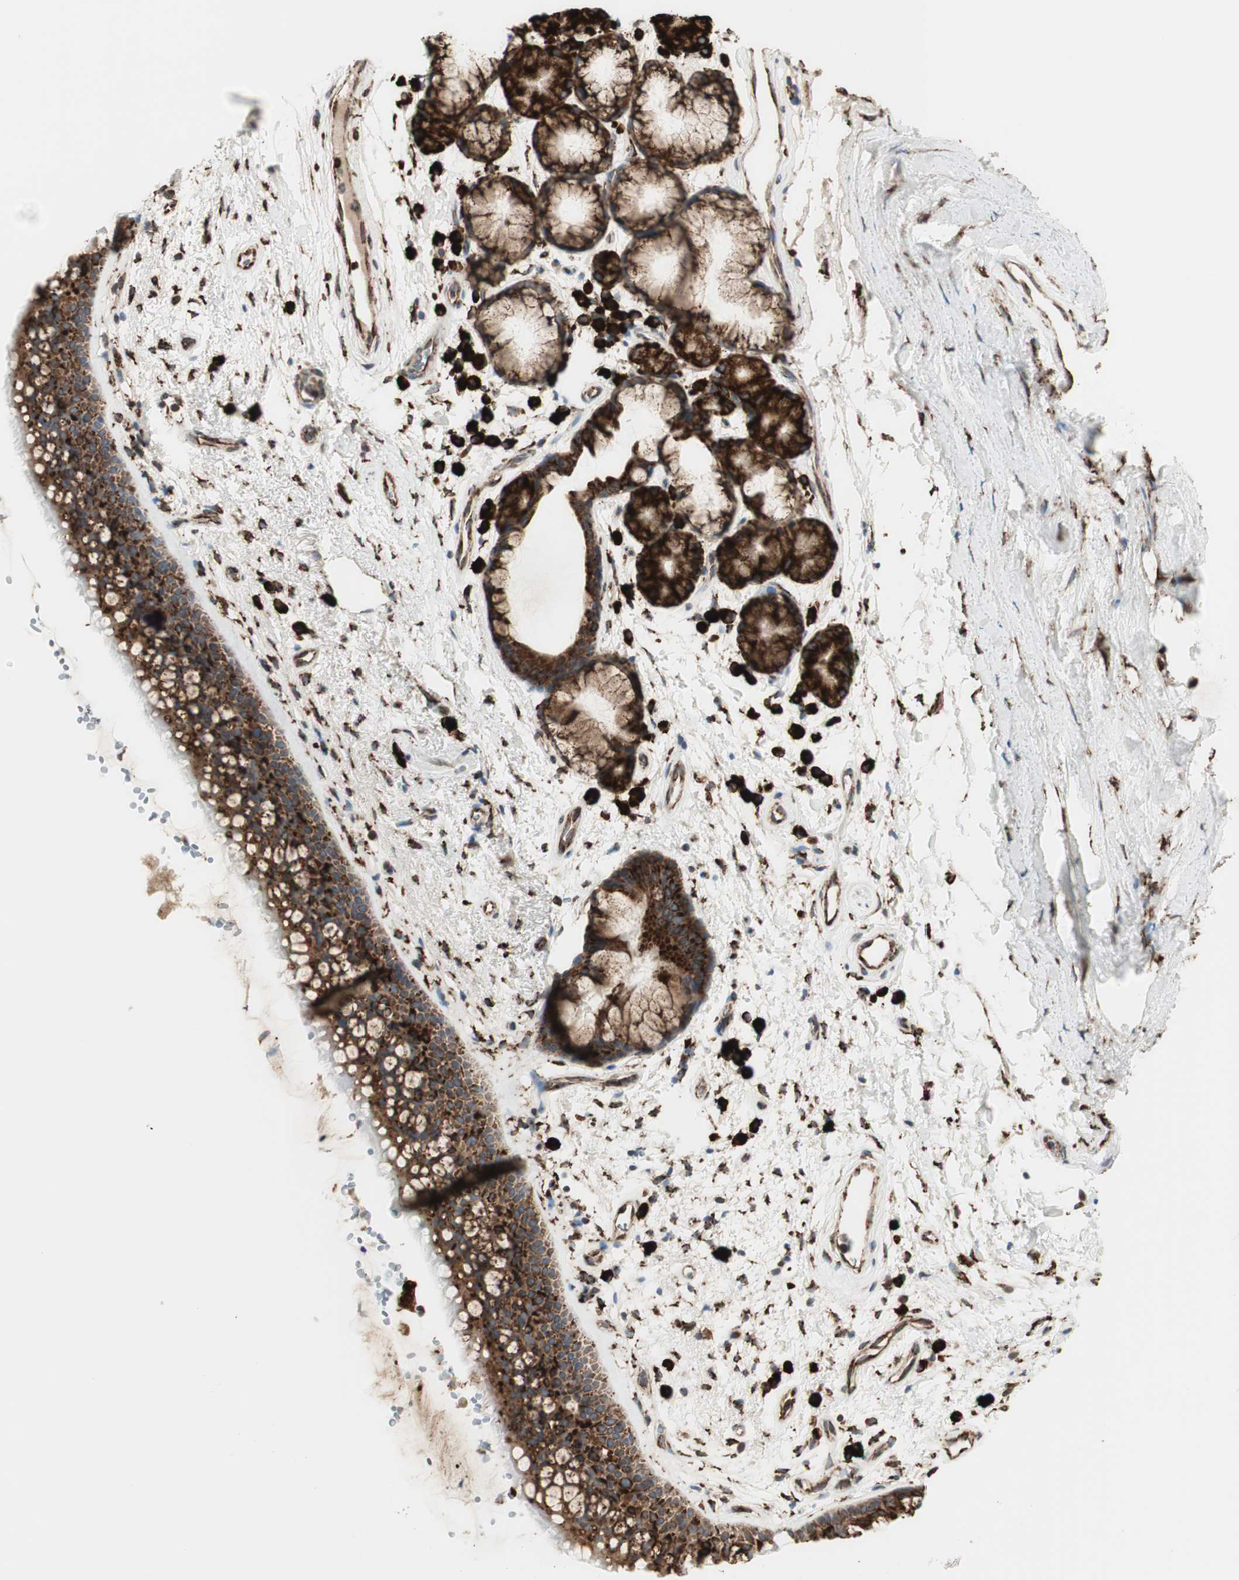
{"staining": {"intensity": "strong", "quantity": ">75%", "location": "cytoplasmic/membranous"}, "tissue": "bronchus", "cell_type": "Respiratory epithelial cells", "image_type": "normal", "snomed": [{"axis": "morphology", "description": "Normal tissue, NOS"}, {"axis": "topography", "description": "Bronchus"}], "caption": "Immunohistochemistry photomicrograph of unremarkable bronchus: bronchus stained using IHC demonstrates high levels of strong protein expression localized specifically in the cytoplasmic/membranous of respiratory epithelial cells, appearing as a cytoplasmic/membranous brown color.", "gene": "RRBP1", "patient": {"sex": "female", "age": 54}}